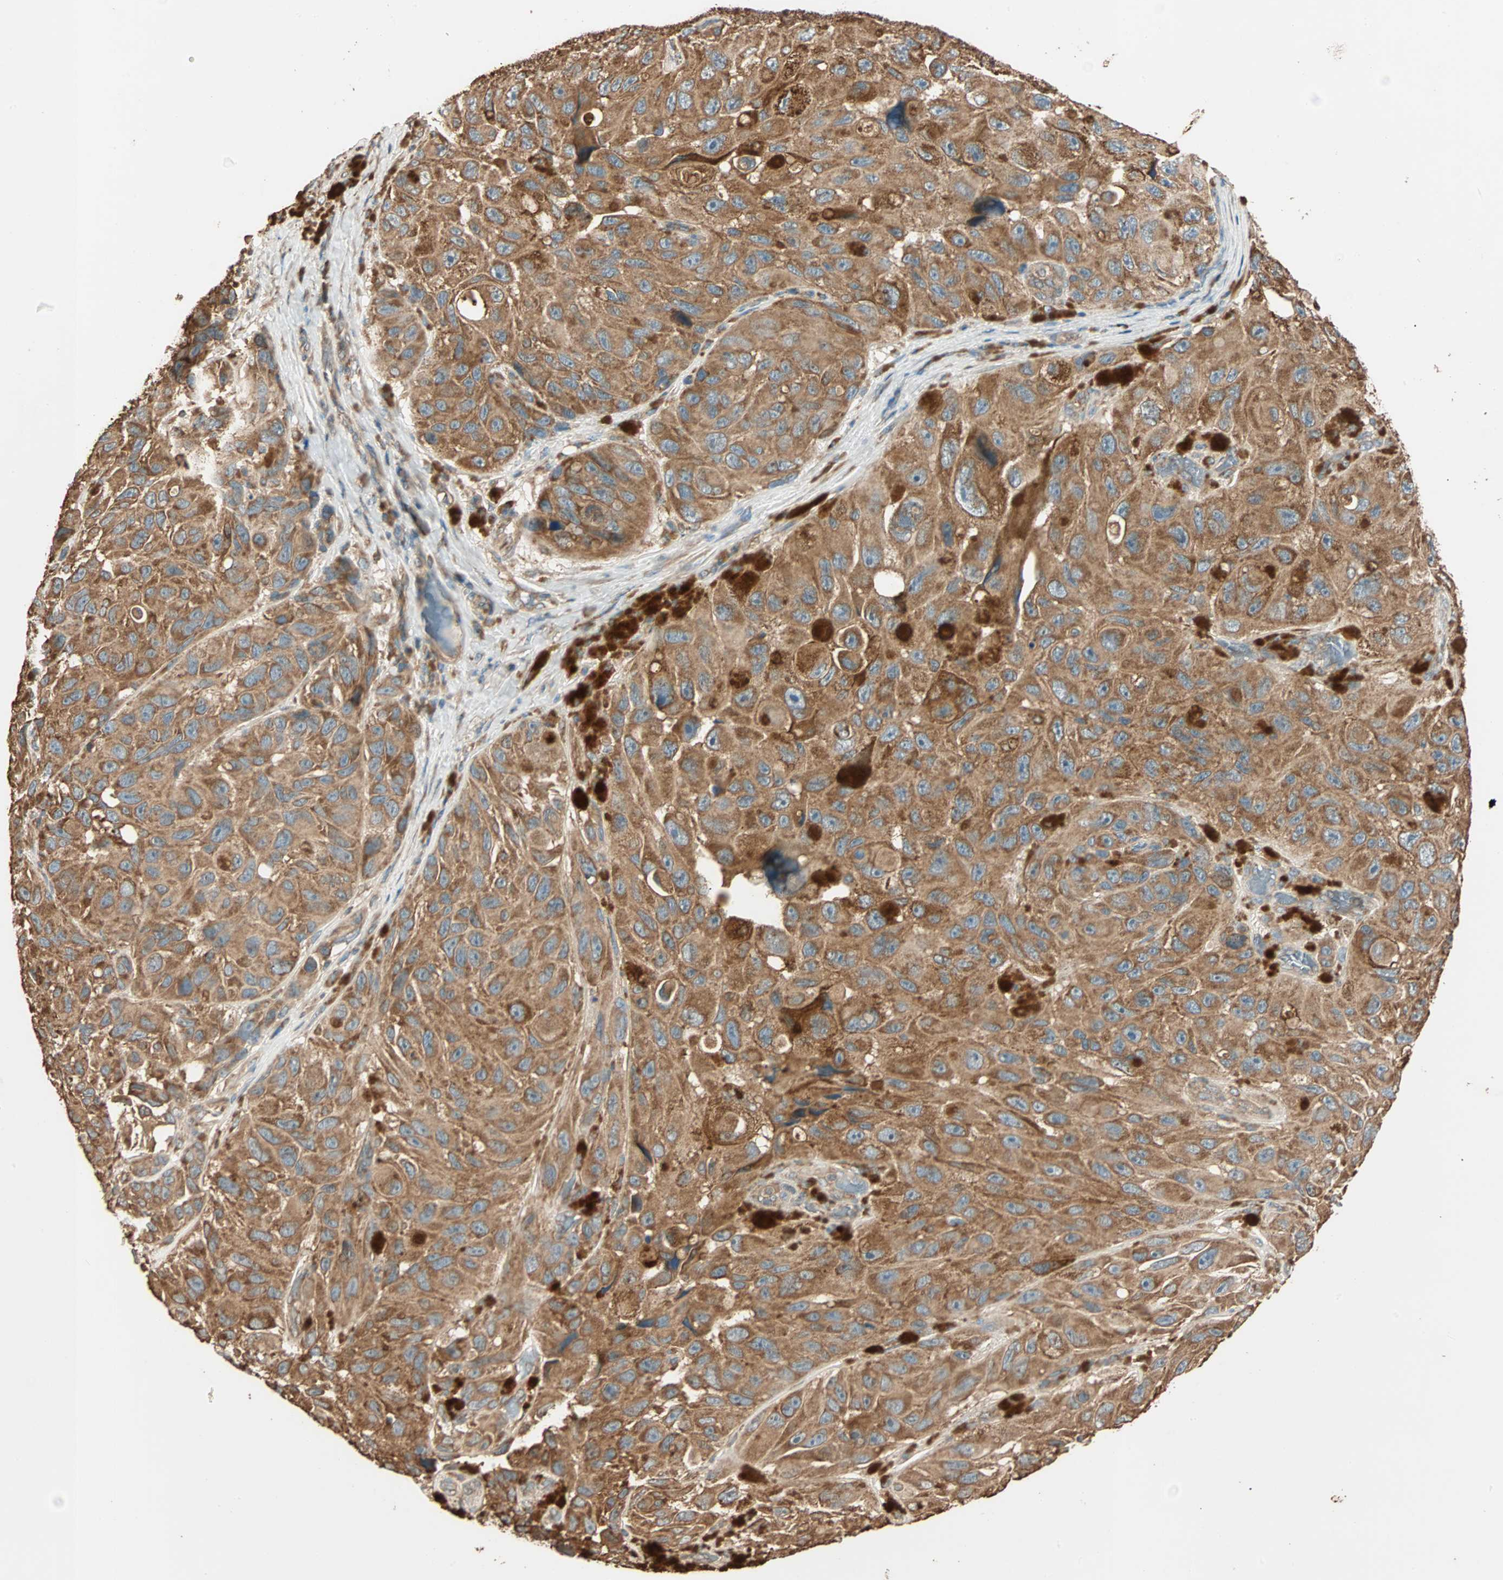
{"staining": {"intensity": "strong", "quantity": ">75%", "location": "cytoplasmic/membranous"}, "tissue": "melanoma", "cell_type": "Tumor cells", "image_type": "cancer", "snomed": [{"axis": "morphology", "description": "Malignant melanoma, NOS"}, {"axis": "topography", "description": "Skin"}], "caption": "Malignant melanoma stained for a protein (brown) reveals strong cytoplasmic/membranous positive staining in about >75% of tumor cells.", "gene": "EIF4G2", "patient": {"sex": "female", "age": 73}}